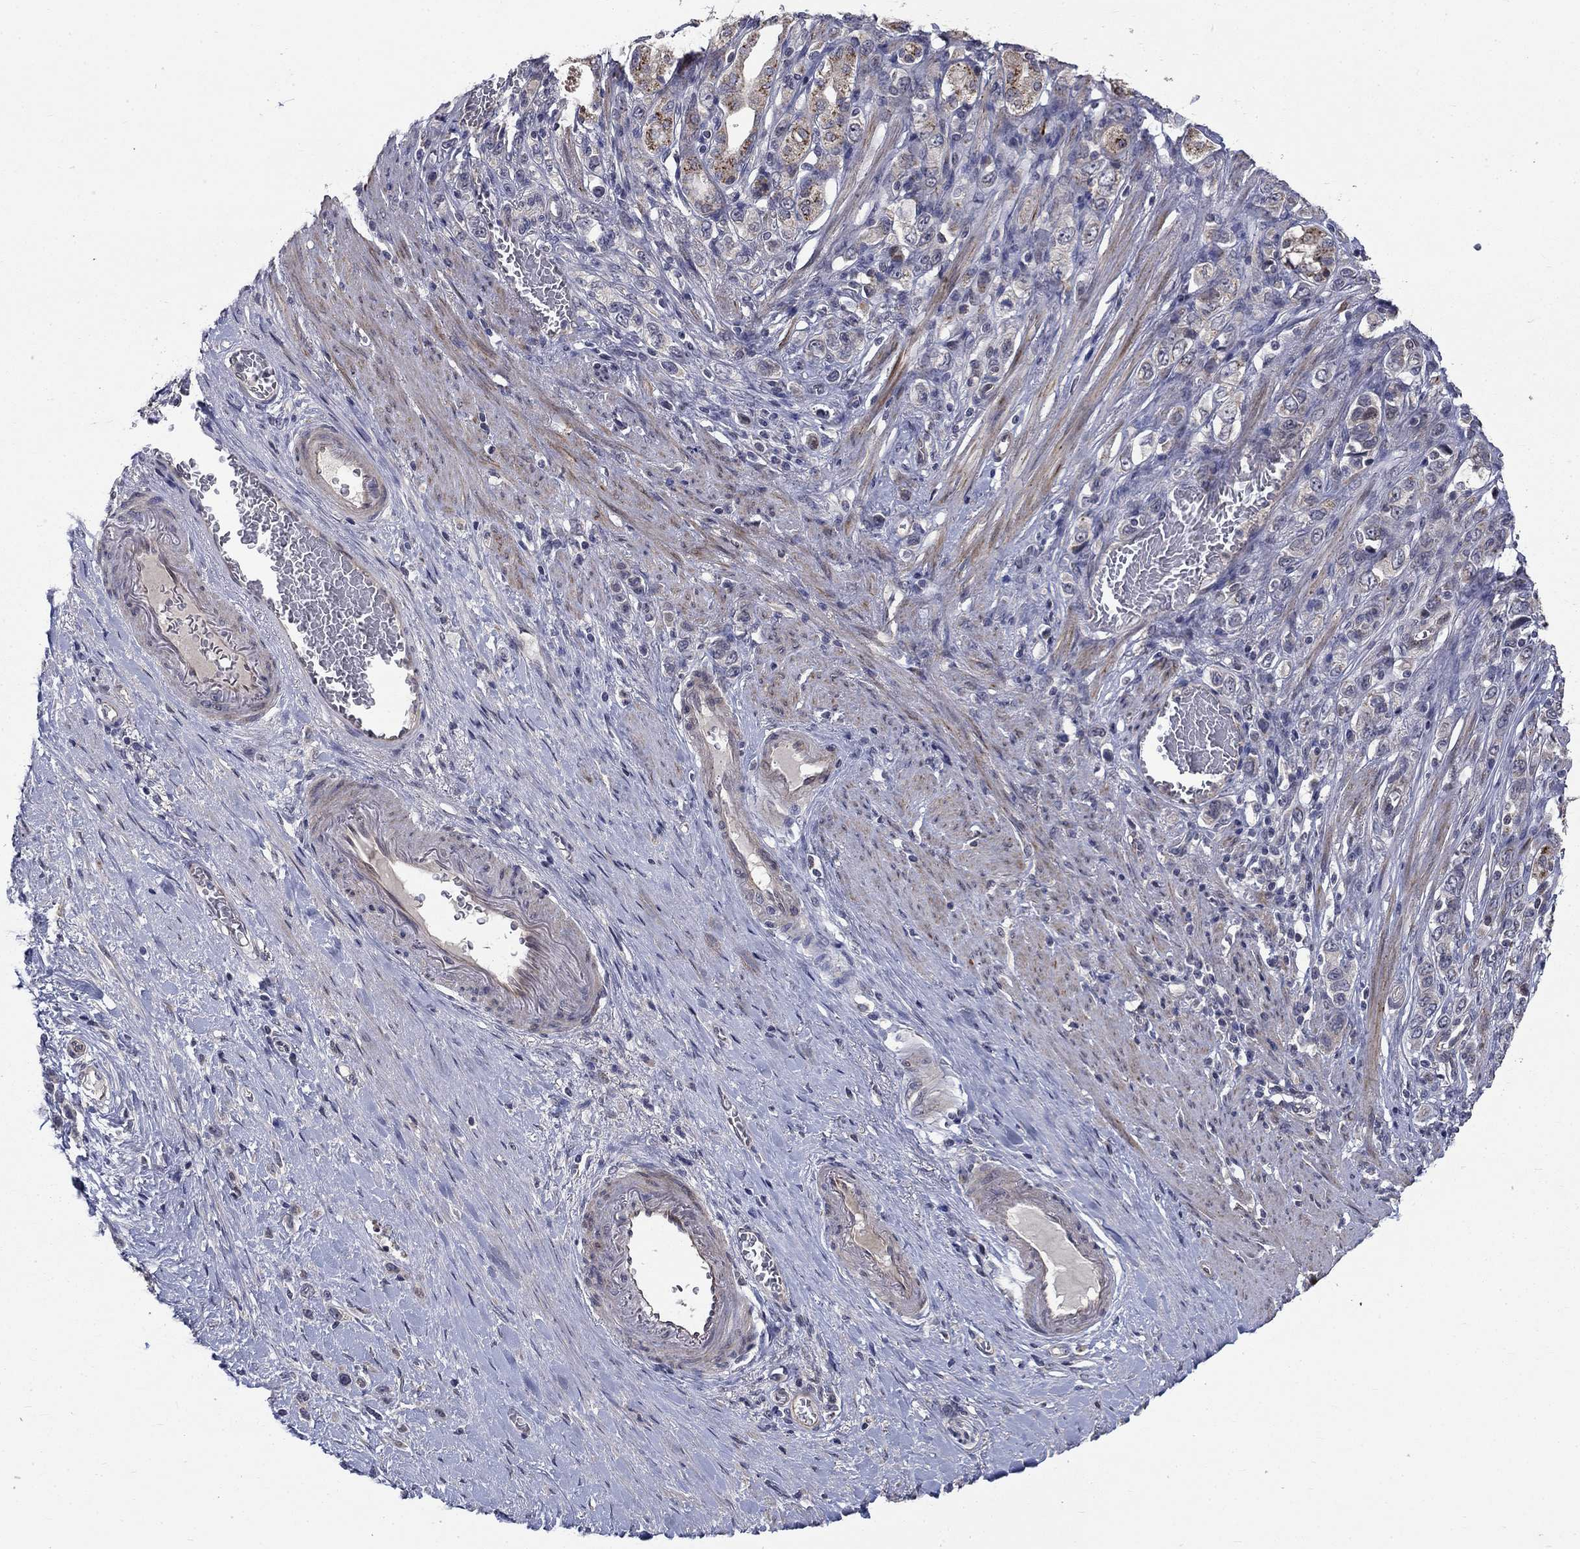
{"staining": {"intensity": "negative", "quantity": "none", "location": "none"}, "tissue": "stomach cancer", "cell_type": "Tumor cells", "image_type": "cancer", "snomed": [{"axis": "morphology", "description": "Normal tissue, NOS"}, {"axis": "morphology", "description": "Adenocarcinoma, NOS"}, {"axis": "morphology", "description": "Adenocarcinoma, High grade"}, {"axis": "topography", "description": "Stomach, upper"}, {"axis": "topography", "description": "Stomach"}], "caption": "An immunohistochemistry (IHC) photomicrograph of adenocarcinoma (stomach) is shown. There is no staining in tumor cells of adenocarcinoma (stomach).", "gene": "FAM3B", "patient": {"sex": "female", "age": 65}}